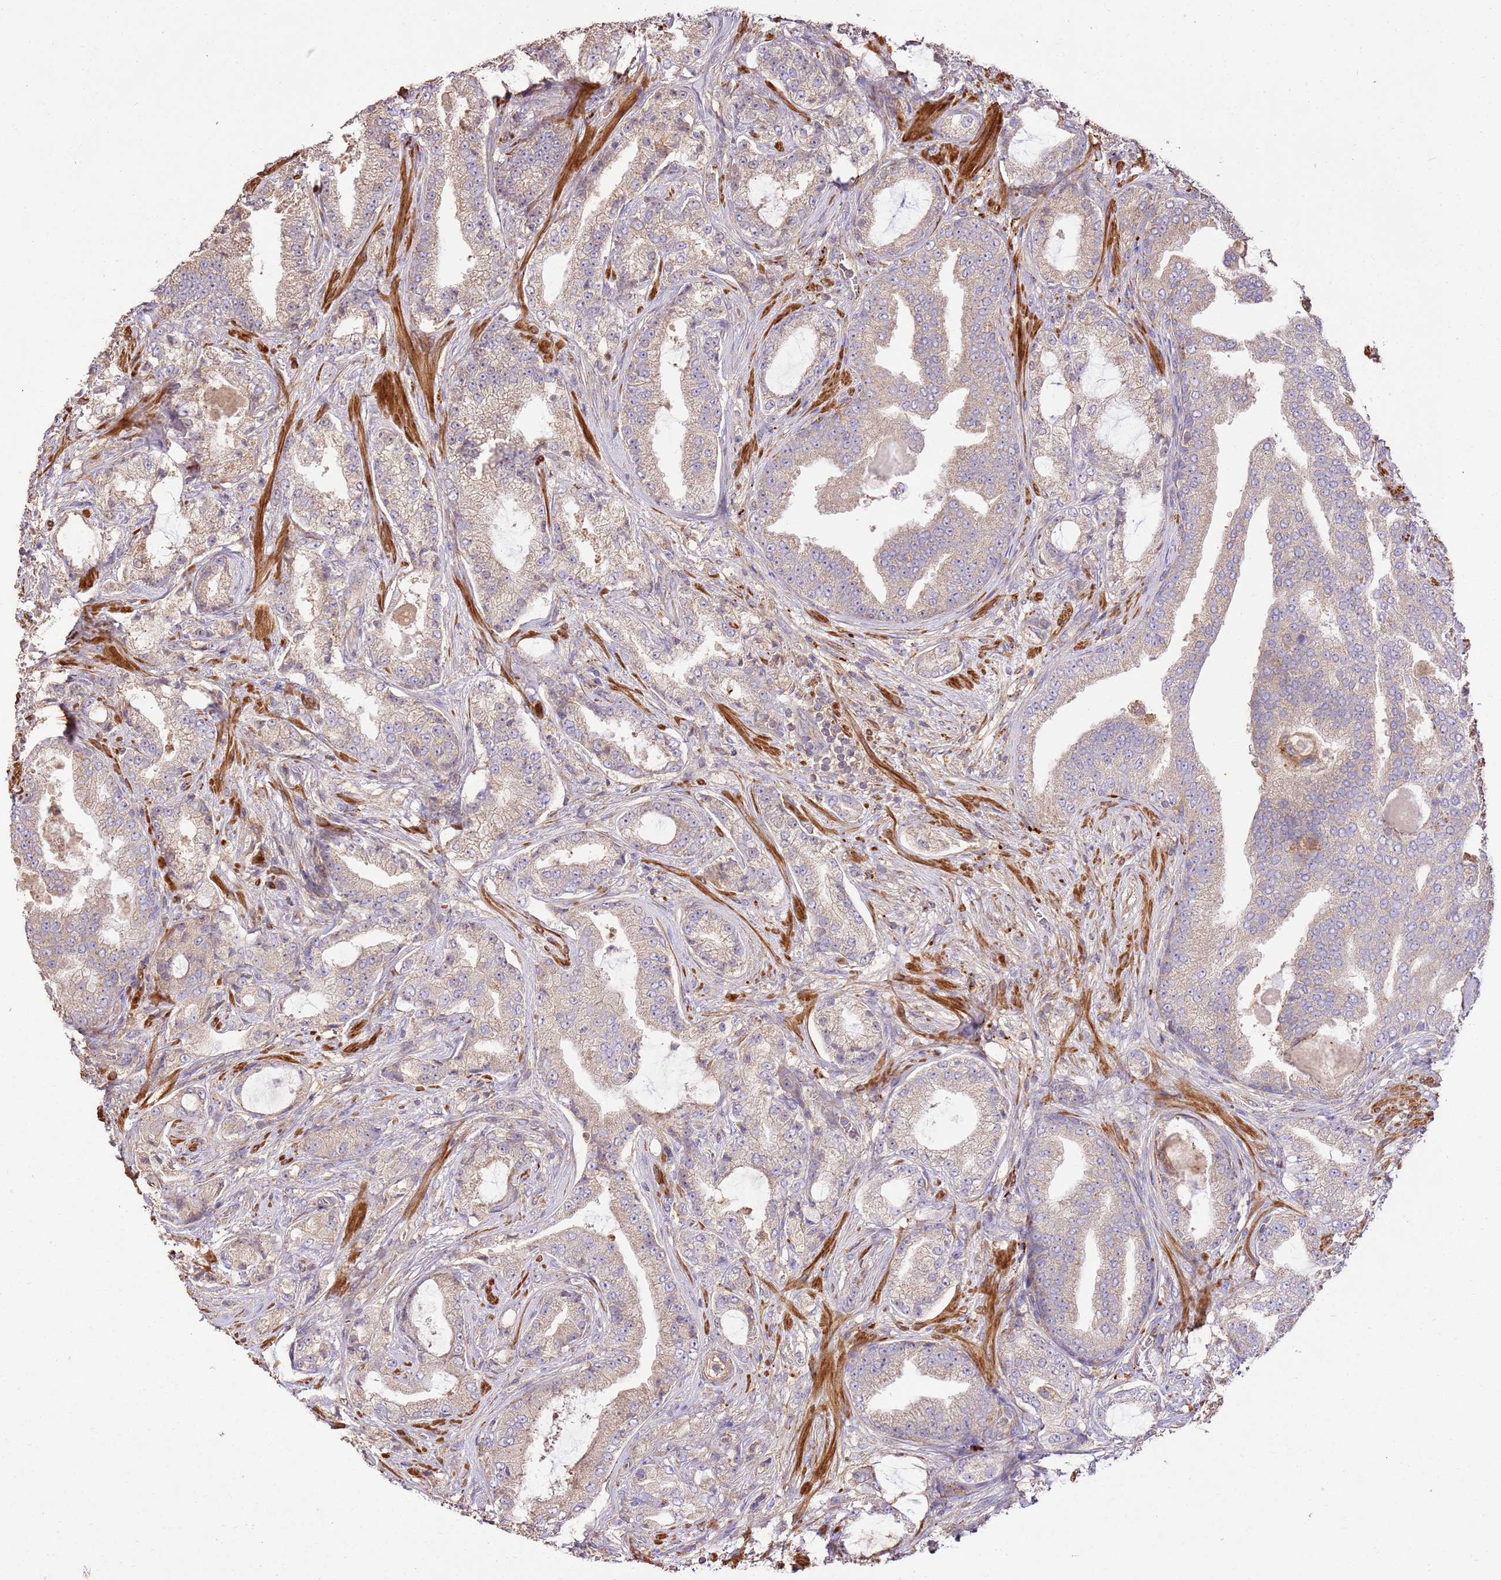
{"staining": {"intensity": "weak", "quantity": "<25%", "location": "cytoplasmic/membranous"}, "tissue": "prostate cancer", "cell_type": "Tumor cells", "image_type": "cancer", "snomed": [{"axis": "morphology", "description": "Adenocarcinoma, High grade"}, {"axis": "topography", "description": "Prostate"}], "caption": "DAB (3,3'-diaminobenzidine) immunohistochemical staining of human prostate cancer (adenocarcinoma (high-grade)) demonstrates no significant expression in tumor cells.", "gene": "CEP55", "patient": {"sex": "male", "age": 68}}